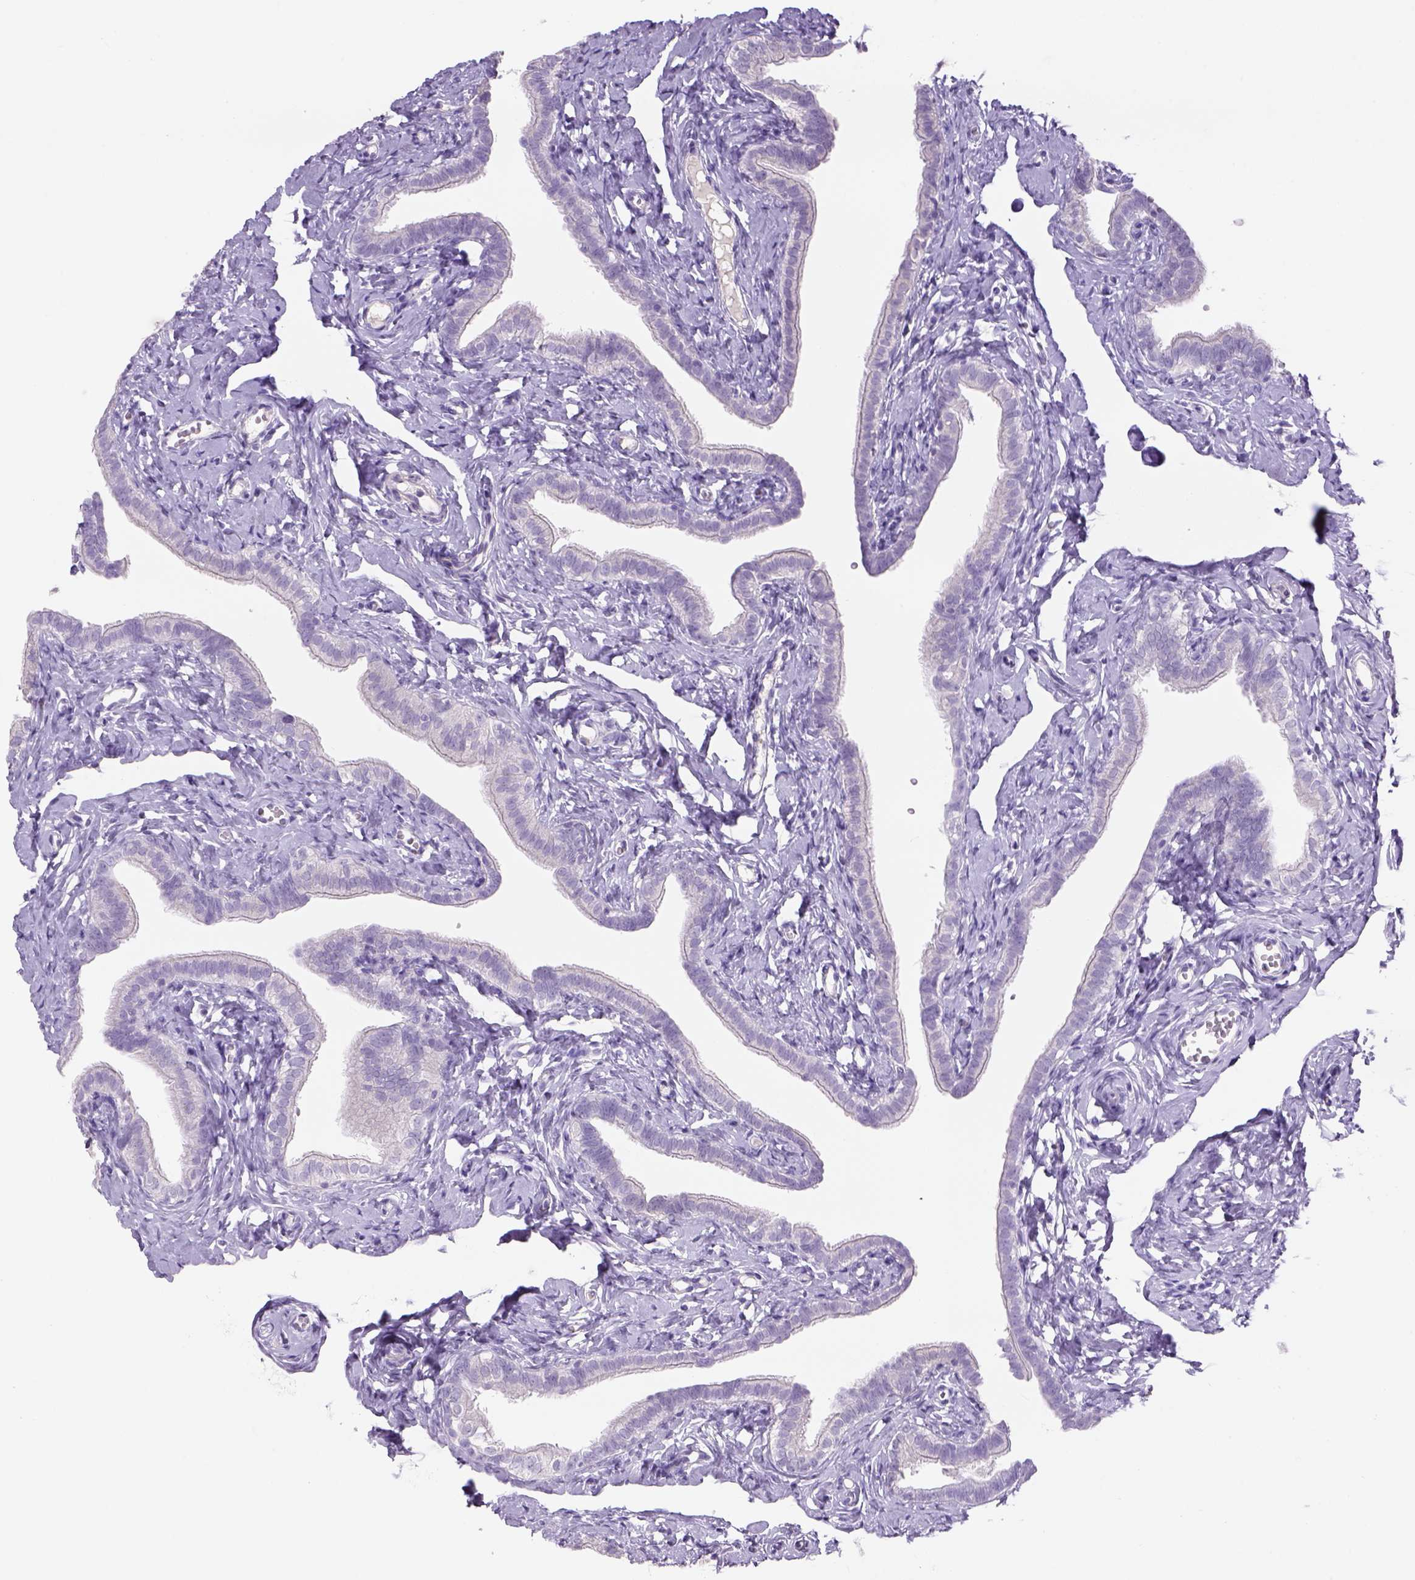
{"staining": {"intensity": "negative", "quantity": "none", "location": "none"}, "tissue": "fallopian tube", "cell_type": "Glandular cells", "image_type": "normal", "snomed": [{"axis": "morphology", "description": "Normal tissue, NOS"}, {"axis": "topography", "description": "Fallopian tube"}], "caption": "Fallopian tube stained for a protein using immunohistochemistry (IHC) demonstrates no positivity glandular cells.", "gene": "TENM4", "patient": {"sex": "female", "age": 41}}